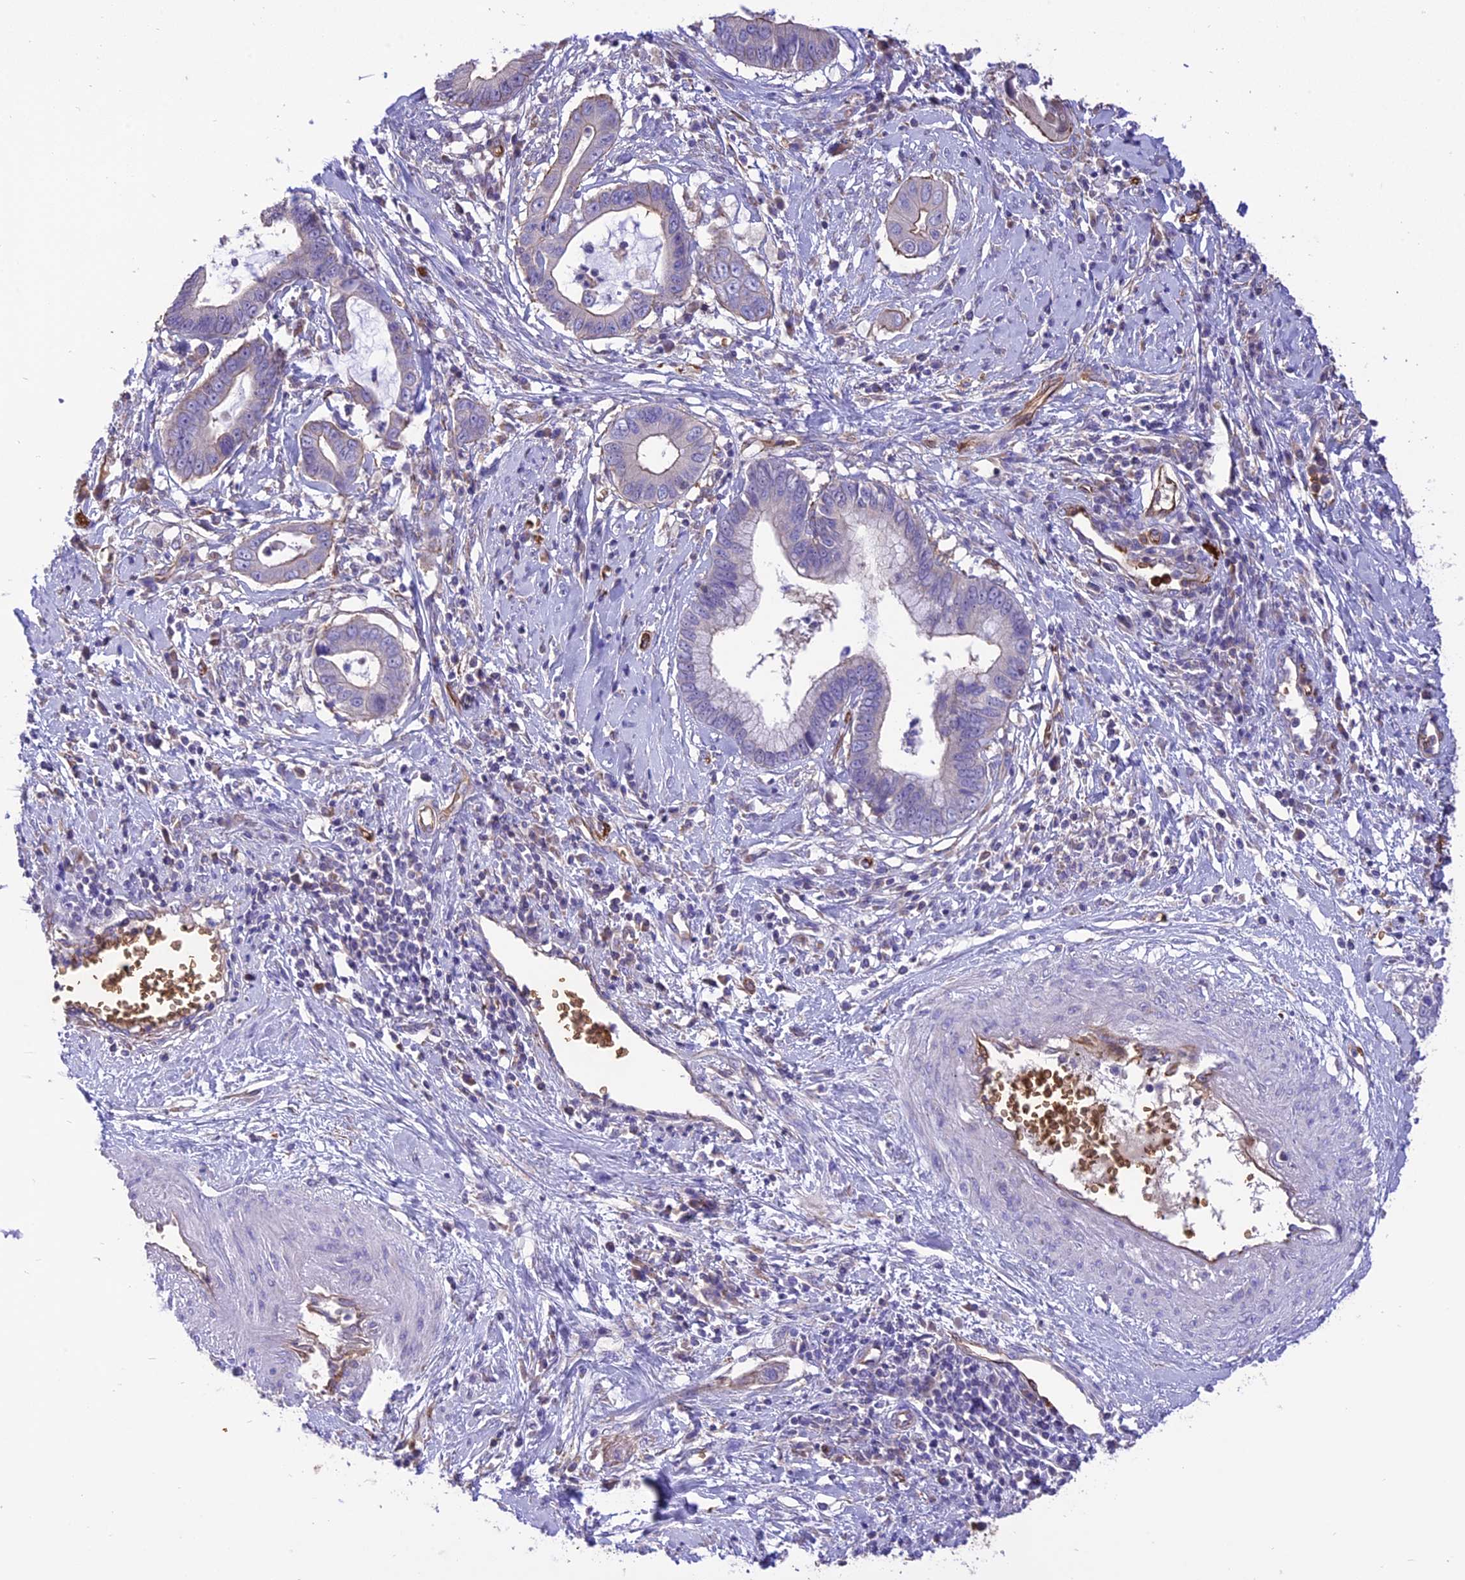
{"staining": {"intensity": "negative", "quantity": "none", "location": "none"}, "tissue": "cervical cancer", "cell_type": "Tumor cells", "image_type": "cancer", "snomed": [{"axis": "morphology", "description": "Adenocarcinoma, NOS"}, {"axis": "topography", "description": "Cervix"}], "caption": "High magnification brightfield microscopy of adenocarcinoma (cervical) stained with DAB (brown) and counterstained with hematoxylin (blue): tumor cells show no significant staining.", "gene": "TTC4", "patient": {"sex": "female", "age": 44}}